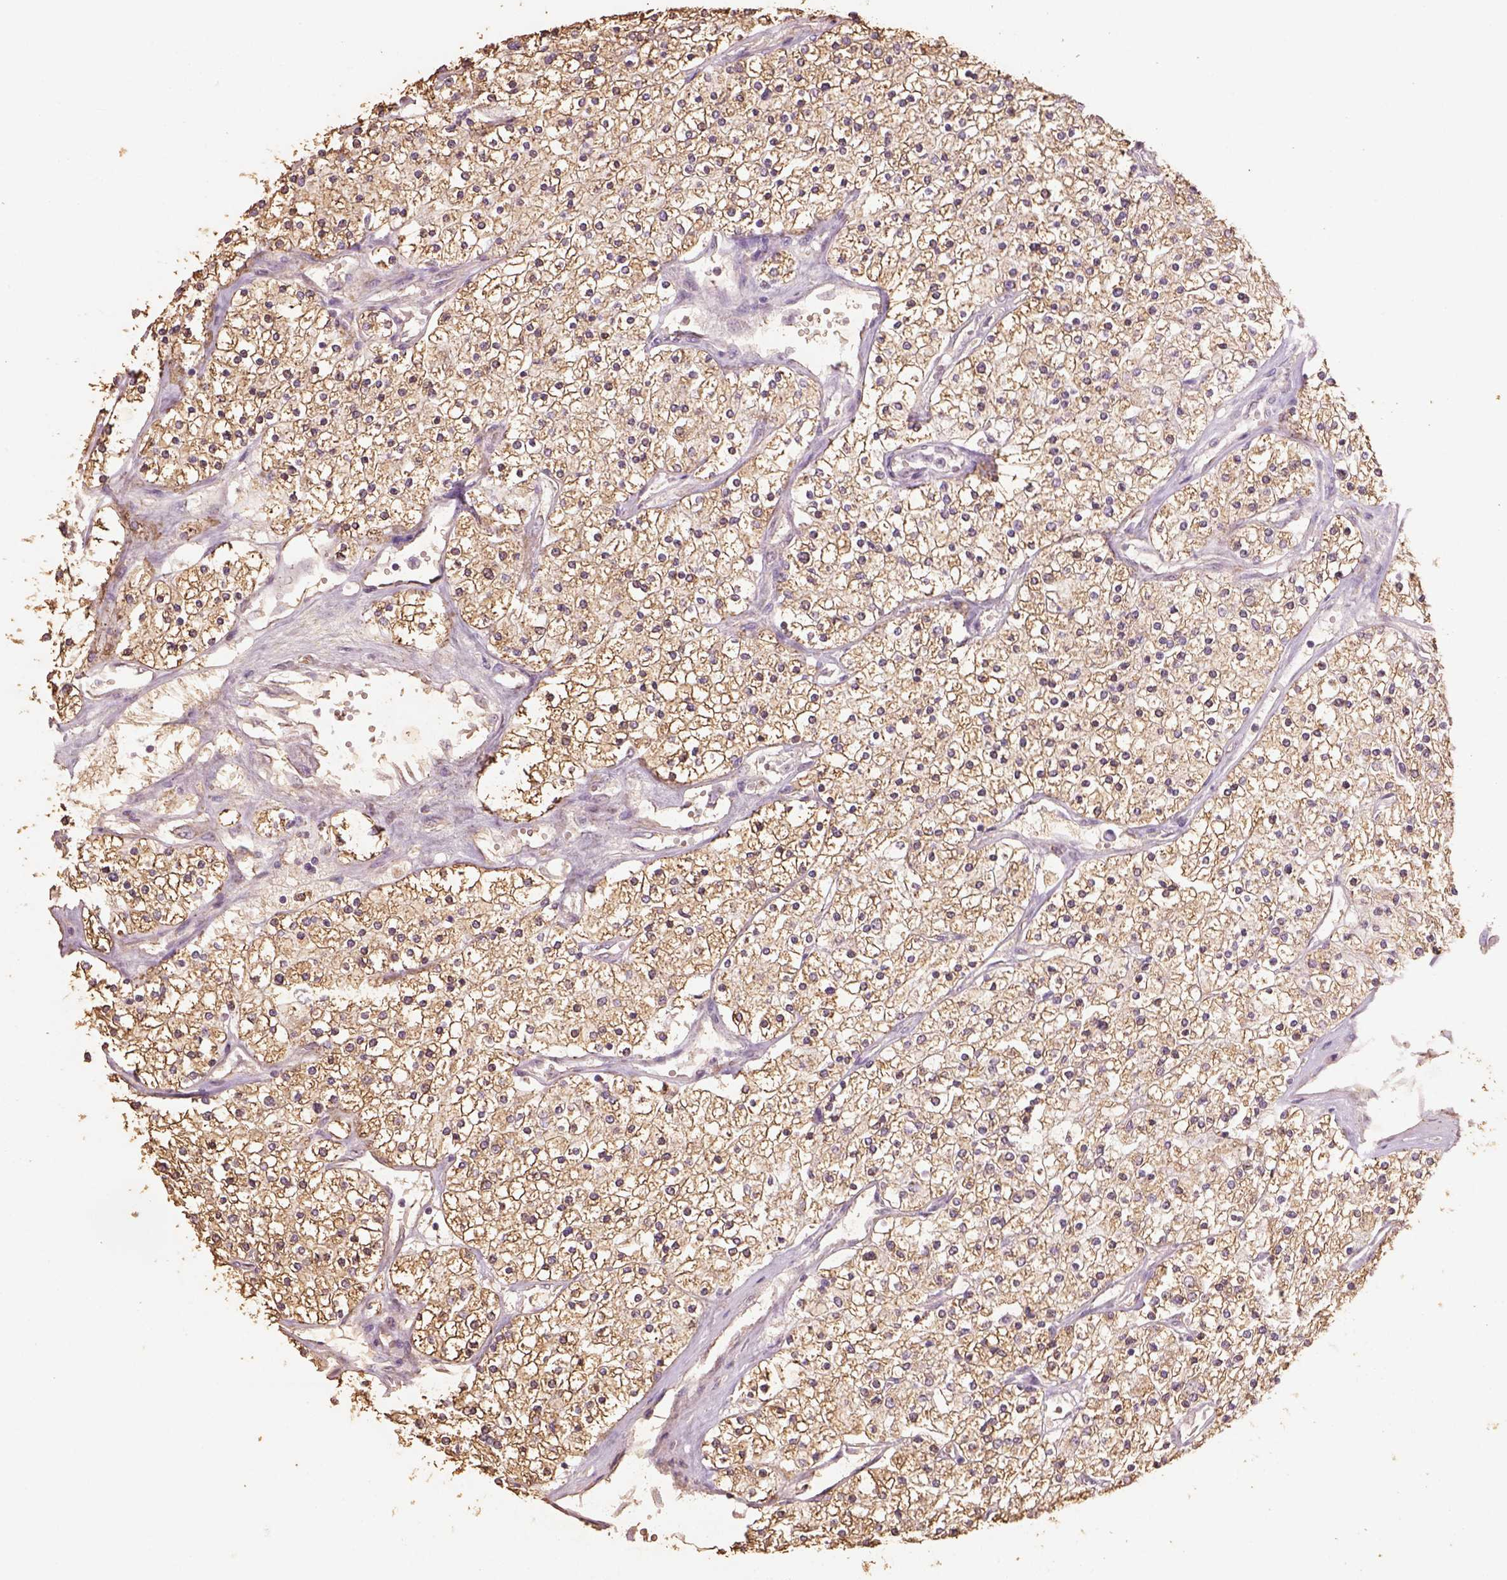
{"staining": {"intensity": "moderate", "quantity": ">75%", "location": "cytoplasmic/membranous"}, "tissue": "renal cancer", "cell_type": "Tumor cells", "image_type": "cancer", "snomed": [{"axis": "morphology", "description": "Adenocarcinoma, NOS"}, {"axis": "topography", "description": "Kidney"}], "caption": "The micrograph exhibits immunohistochemical staining of renal cancer. There is moderate cytoplasmic/membranous positivity is seen in approximately >75% of tumor cells. (Stains: DAB (3,3'-diaminobenzidine) in brown, nuclei in blue, Microscopy: brightfield microscopy at high magnification).", "gene": "AP2B1", "patient": {"sex": "male", "age": 80}}